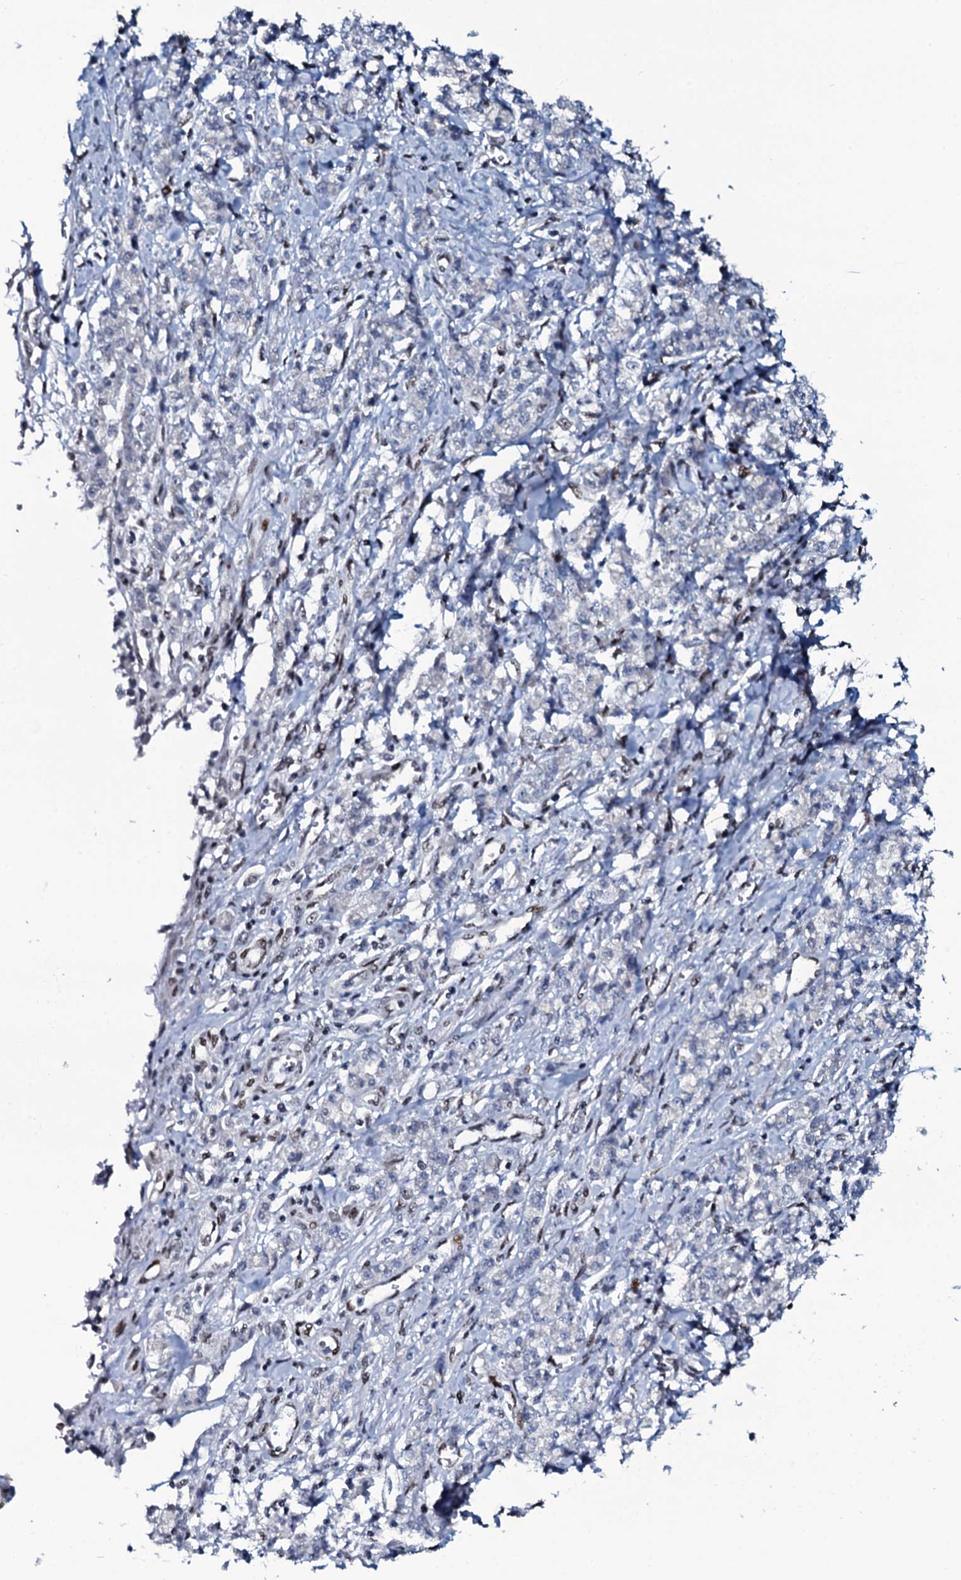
{"staining": {"intensity": "negative", "quantity": "none", "location": "none"}, "tissue": "stomach cancer", "cell_type": "Tumor cells", "image_type": "cancer", "snomed": [{"axis": "morphology", "description": "Adenocarcinoma, NOS"}, {"axis": "topography", "description": "Stomach"}], "caption": "High magnification brightfield microscopy of stomach cancer (adenocarcinoma) stained with DAB (3,3'-diaminobenzidine) (brown) and counterstained with hematoxylin (blue): tumor cells show no significant staining. (Stains: DAB (3,3'-diaminobenzidine) immunohistochemistry with hematoxylin counter stain, Microscopy: brightfield microscopy at high magnification).", "gene": "ZMIZ2", "patient": {"sex": "female", "age": 76}}